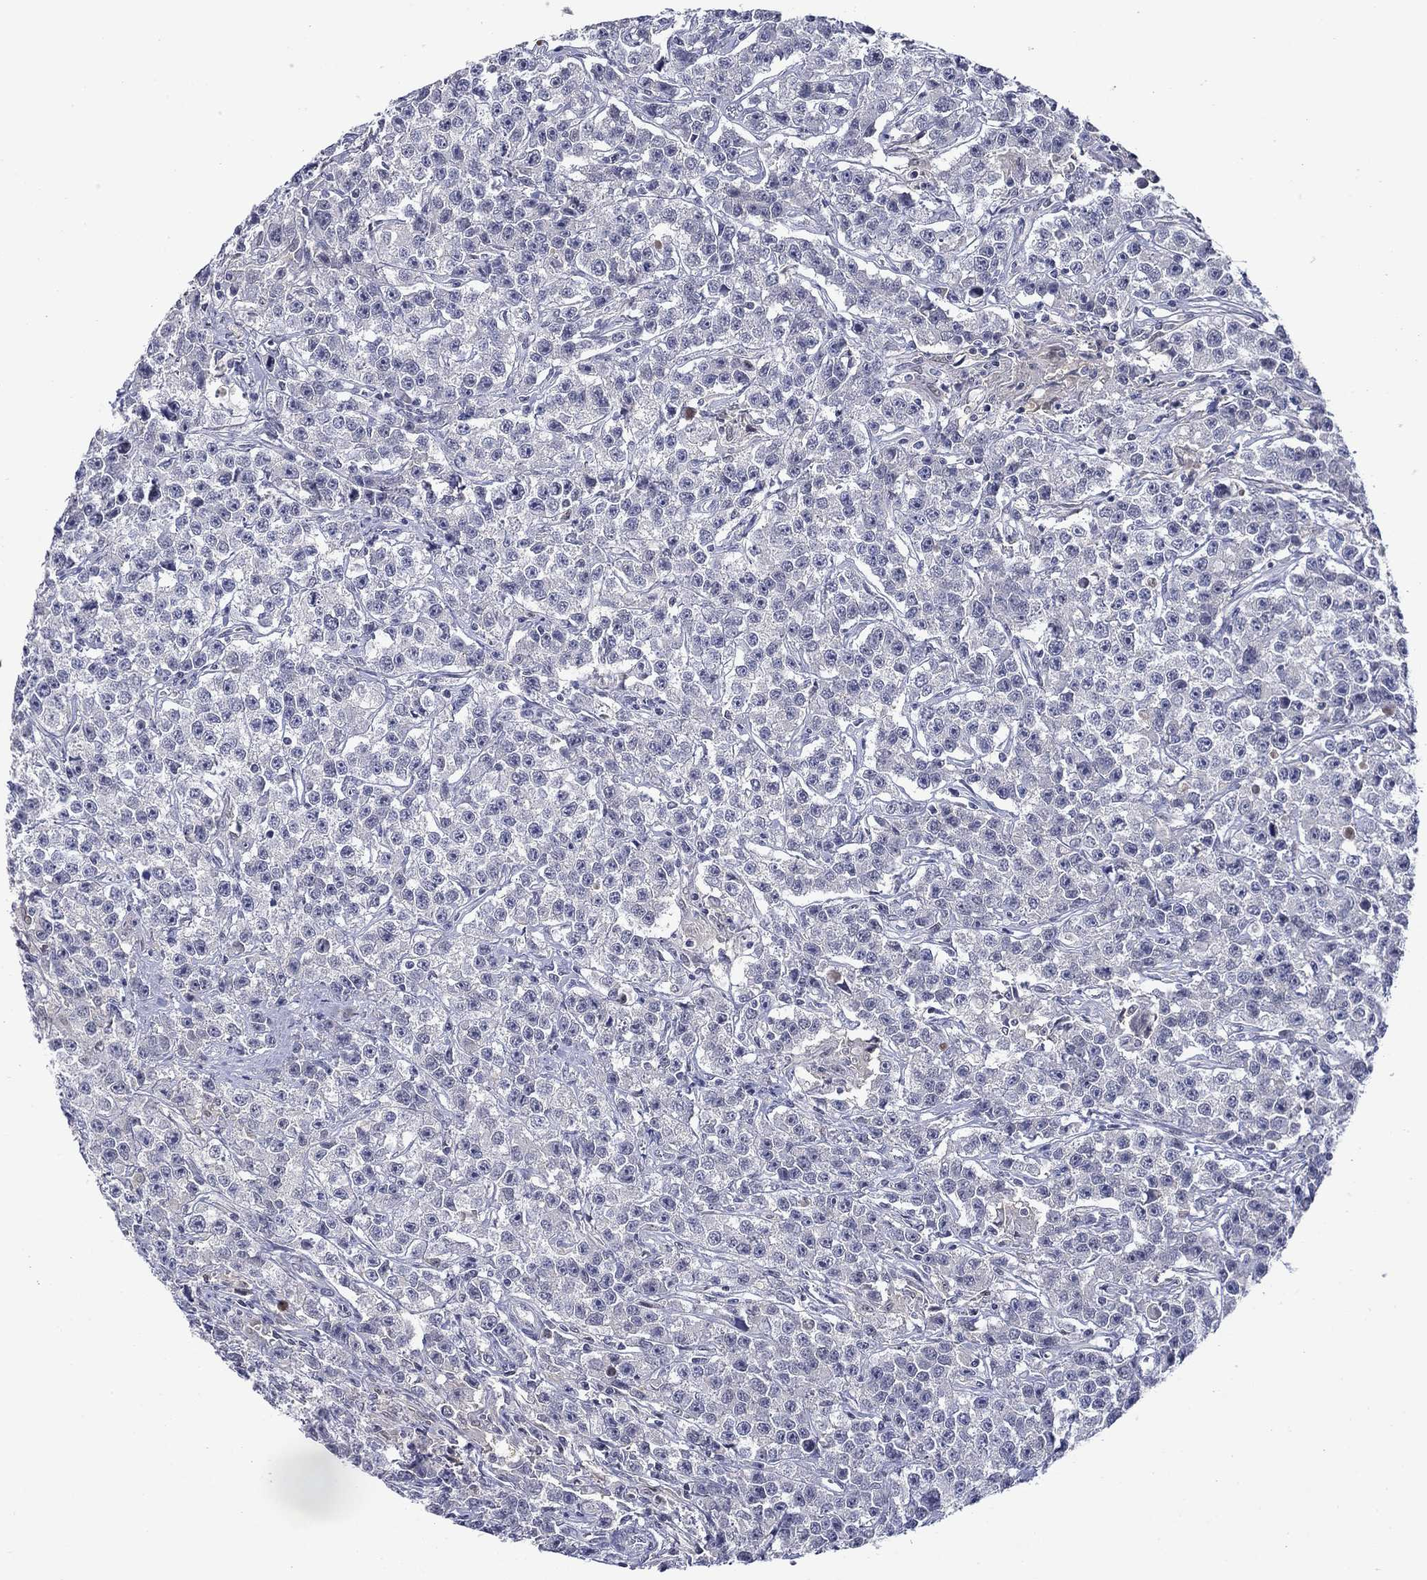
{"staining": {"intensity": "negative", "quantity": "none", "location": "none"}, "tissue": "testis cancer", "cell_type": "Tumor cells", "image_type": "cancer", "snomed": [{"axis": "morphology", "description": "Seminoma, NOS"}, {"axis": "topography", "description": "Testis"}], "caption": "Micrograph shows no protein staining in tumor cells of seminoma (testis) tissue.", "gene": "DDTL", "patient": {"sex": "male", "age": 59}}